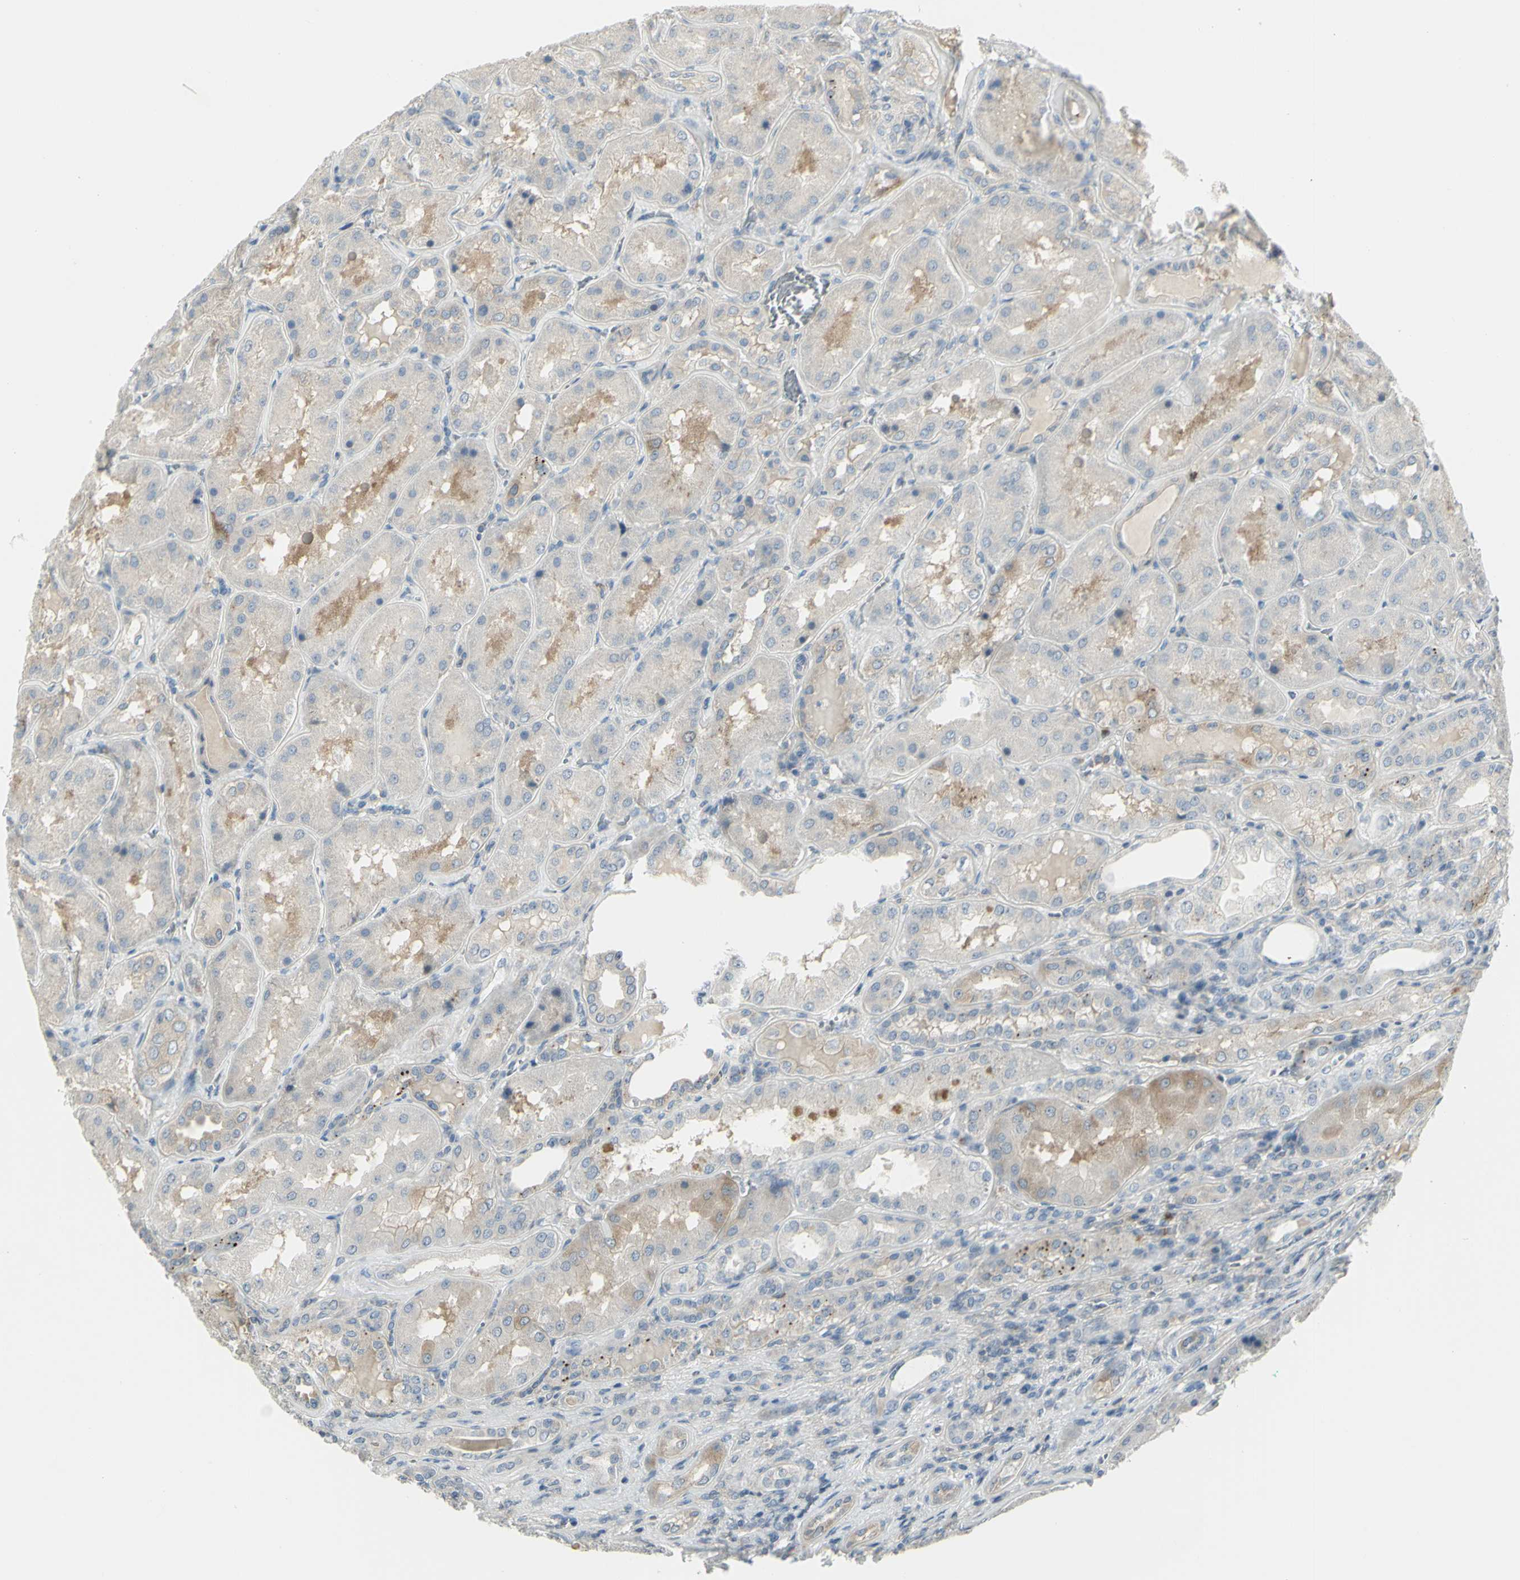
{"staining": {"intensity": "negative", "quantity": "none", "location": "none"}, "tissue": "kidney", "cell_type": "Cells in glomeruli", "image_type": "normal", "snomed": [{"axis": "morphology", "description": "Normal tissue, NOS"}, {"axis": "topography", "description": "Kidney"}], "caption": "IHC of benign human kidney exhibits no expression in cells in glomeruli.", "gene": "CCNB2", "patient": {"sex": "female", "age": 56}}